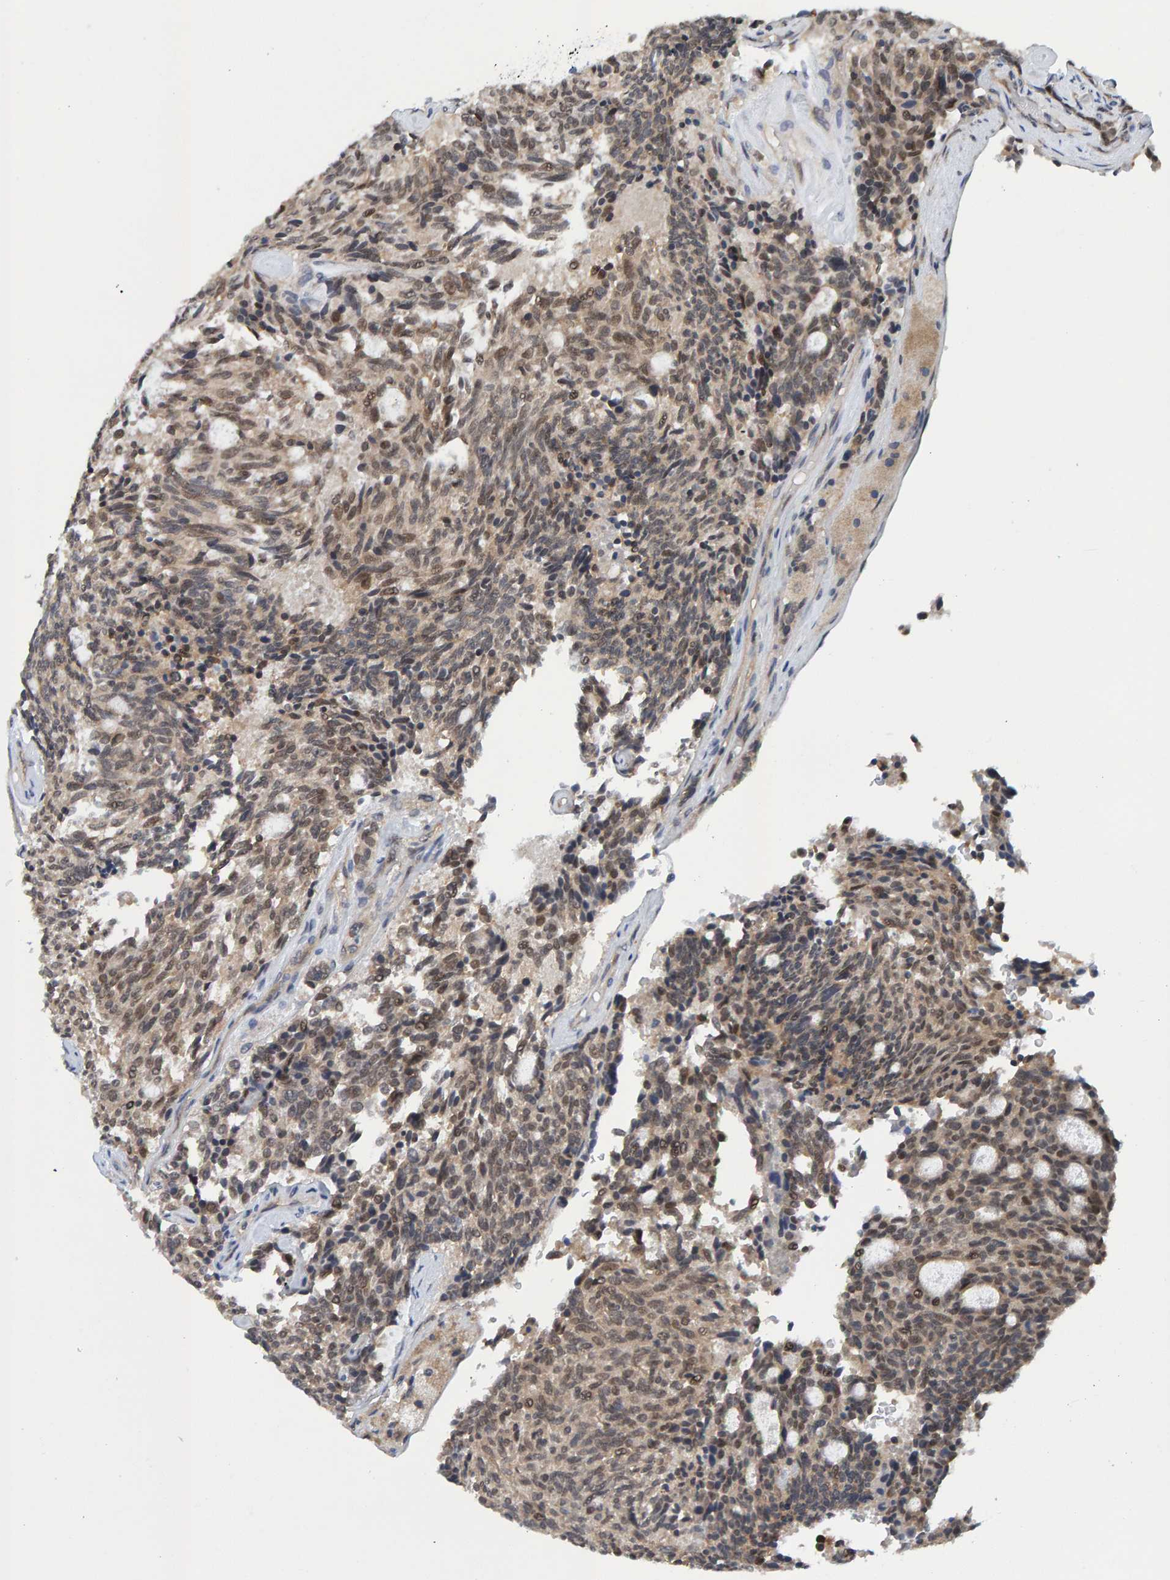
{"staining": {"intensity": "weak", "quantity": ">75%", "location": "nuclear"}, "tissue": "carcinoid", "cell_type": "Tumor cells", "image_type": "cancer", "snomed": [{"axis": "morphology", "description": "Carcinoid, malignant, NOS"}, {"axis": "topography", "description": "Pancreas"}], "caption": "A low amount of weak nuclear expression is present in about >75% of tumor cells in malignant carcinoid tissue.", "gene": "SCRN2", "patient": {"sex": "female", "age": 54}}